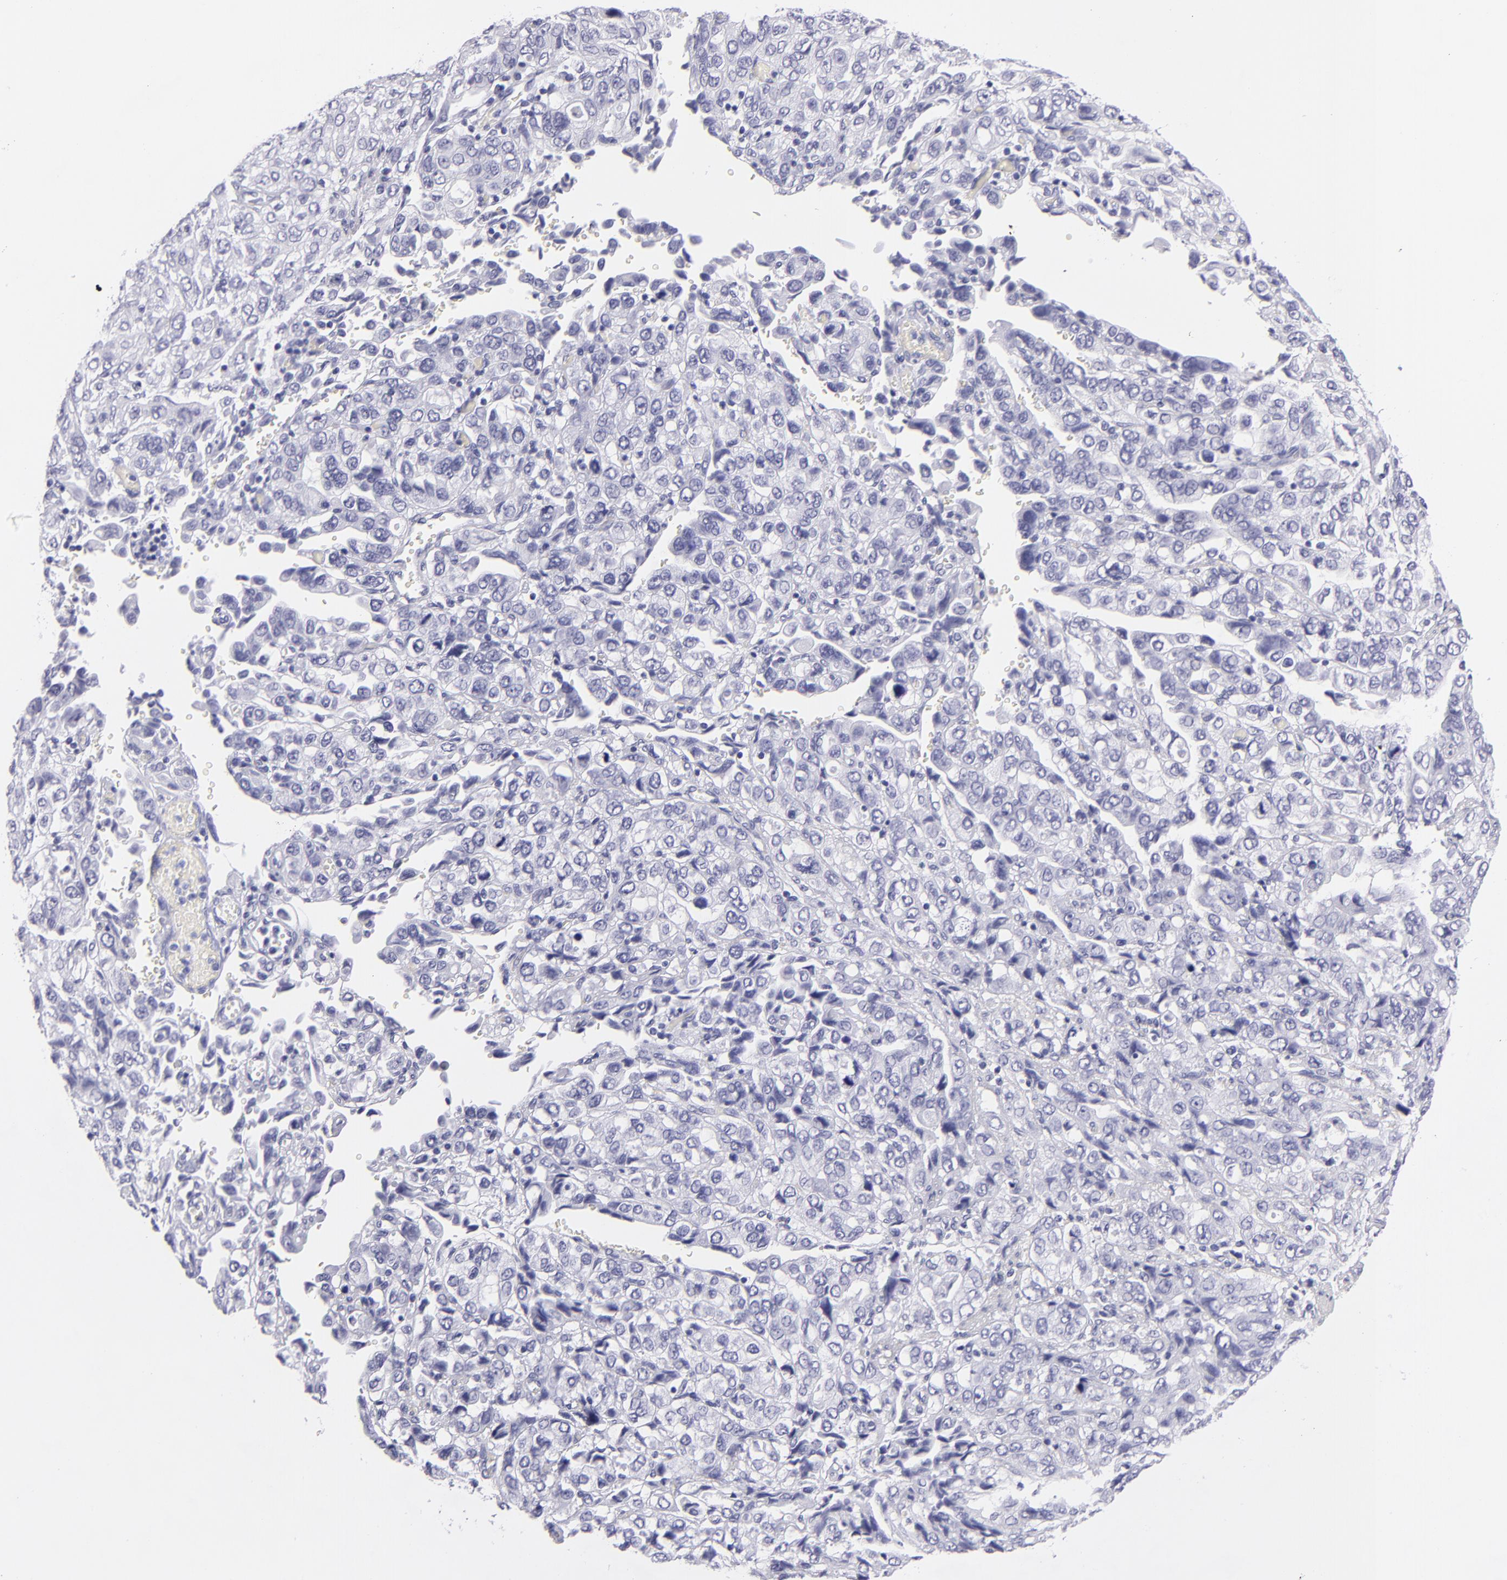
{"staining": {"intensity": "negative", "quantity": "none", "location": "none"}, "tissue": "stomach cancer", "cell_type": "Tumor cells", "image_type": "cancer", "snomed": [{"axis": "morphology", "description": "Adenocarcinoma, NOS"}, {"axis": "topography", "description": "Stomach, upper"}], "caption": "There is no significant positivity in tumor cells of stomach cancer.", "gene": "PVALB", "patient": {"sex": "male", "age": 76}}